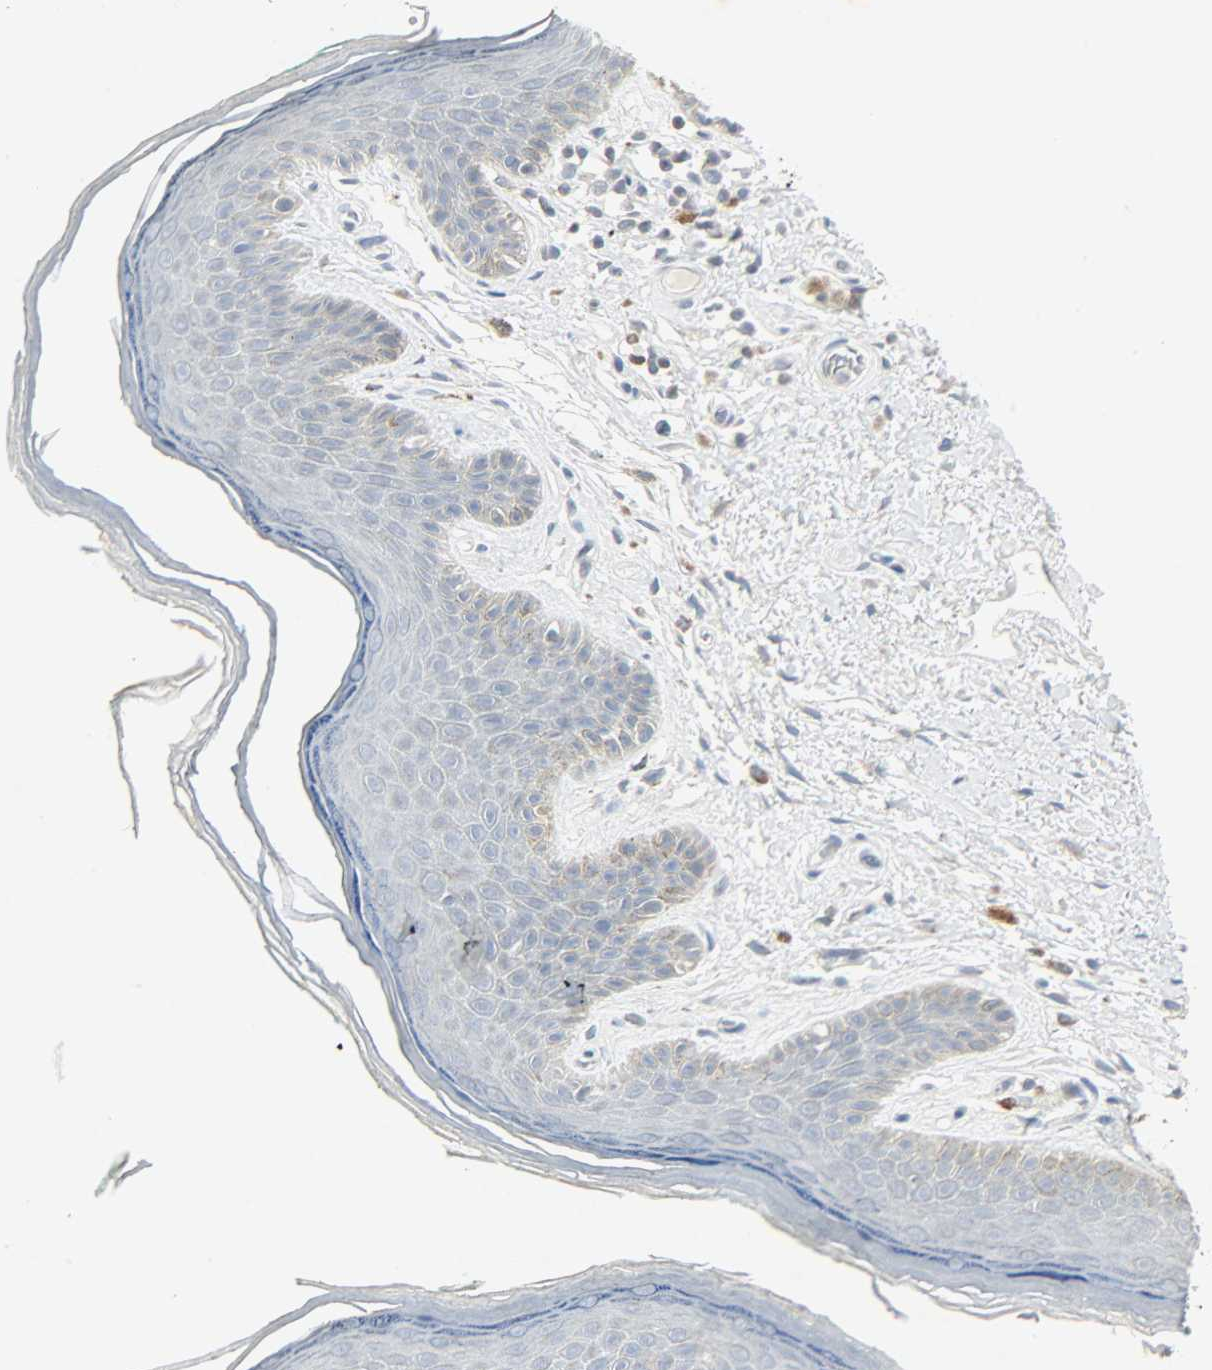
{"staining": {"intensity": "negative", "quantity": "none", "location": "none"}, "tissue": "skin", "cell_type": "Epidermal cells", "image_type": "normal", "snomed": [{"axis": "morphology", "description": "Normal tissue, NOS"}, {"axis": "topography", "description": "Anal"}], "caption": "IHC photomicrograph of normal skin: human skin stained with DAB exhibits no significant protein positivity in epidermal cells.", "gene": "CAMK4", "patient": {"sex": "male", "age": 74}}